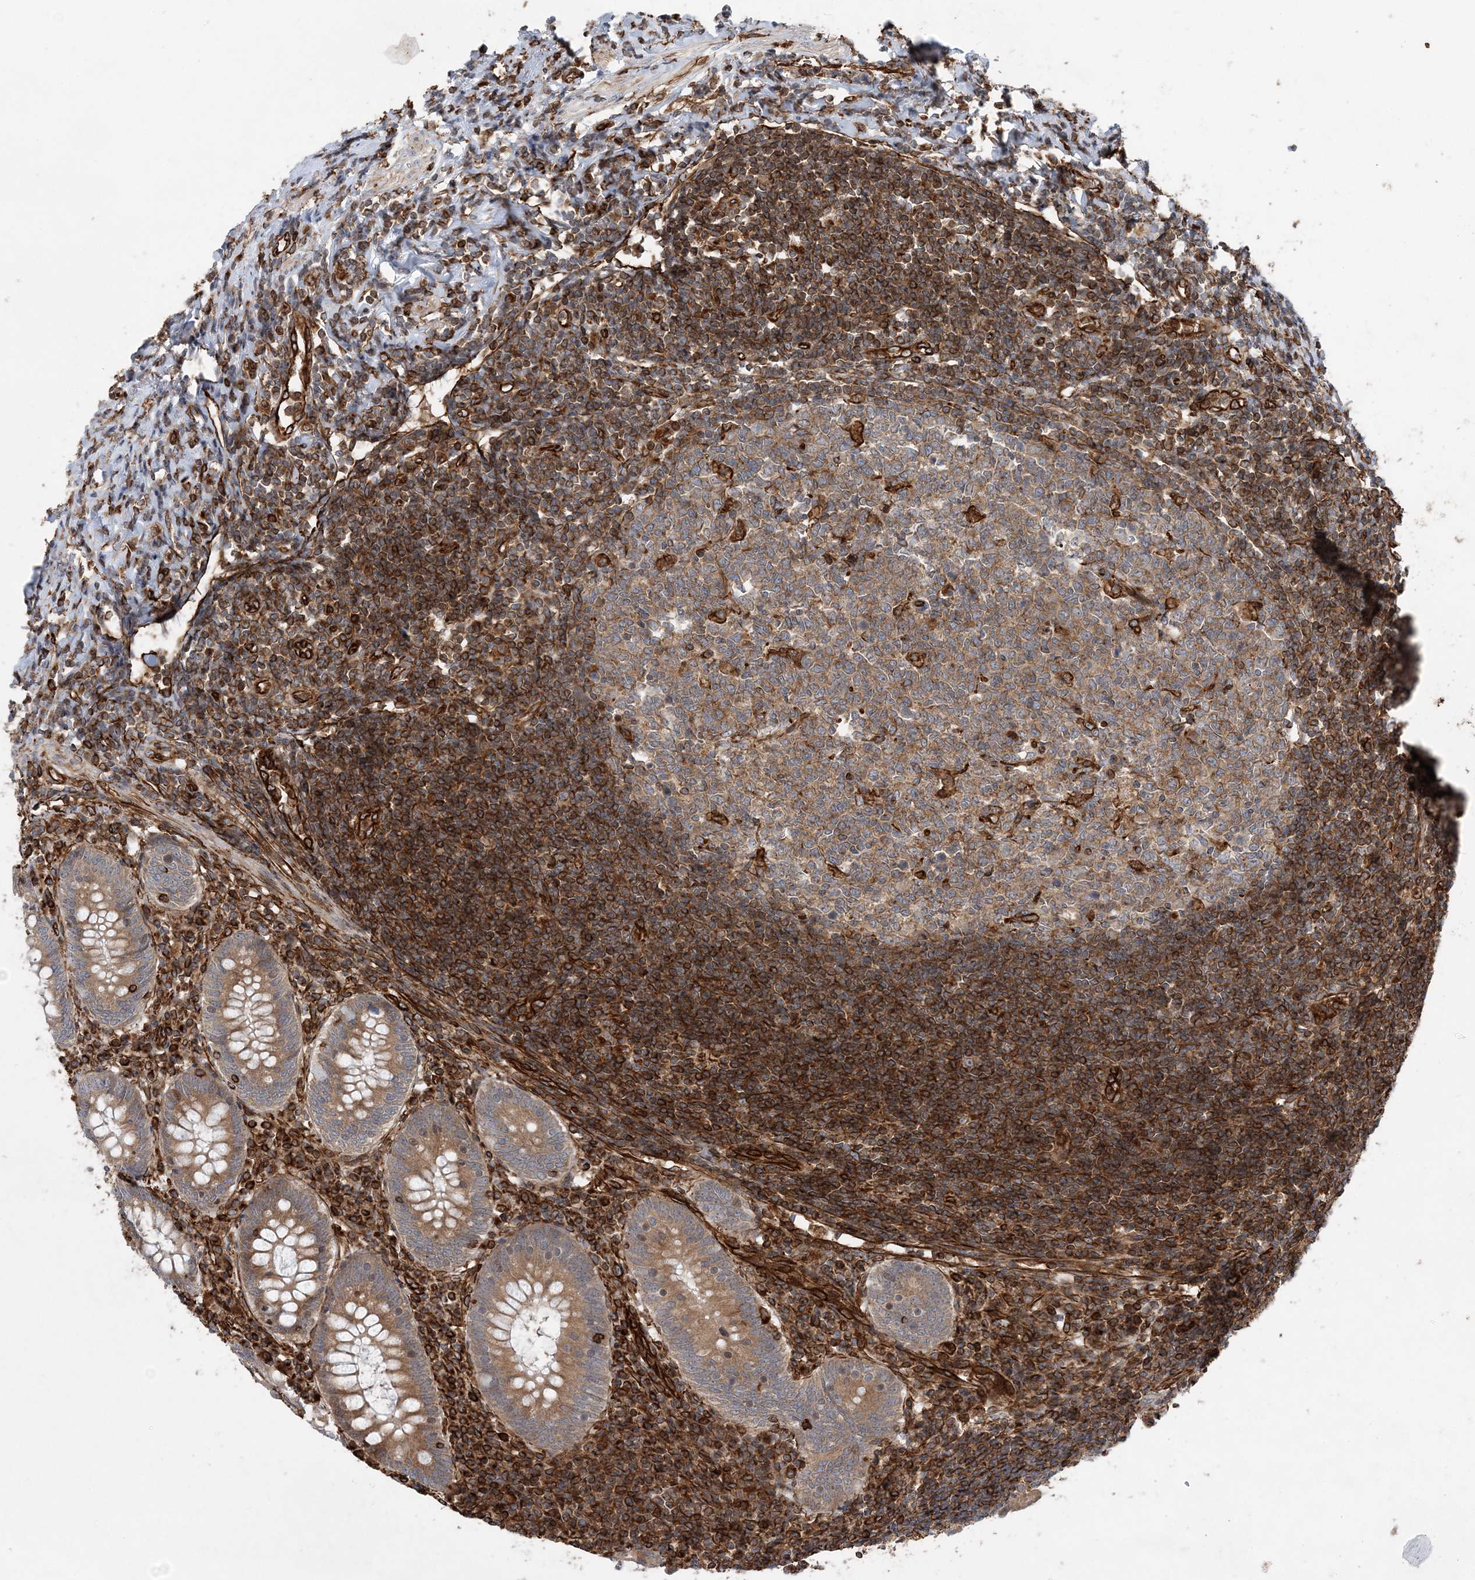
{"staining": {"intensity": "moderate", "quantity": ">75%", "location": "cytoplasmic/membranous"}, "tissue": "appendix", "cell_type": "Glandular cells", "image_type": "normal", "snomed": [{"axis": "morphology", "description": "Normal tissue, NOS"}, {"axis": "topography", "description": "Appendix"}], "caption": "This image exhibits normal appendix stained with IHC to label a protein in brown. The cytoplasmic/membranous of glandular cells show moderate positivity for the protein. Nuclei are counter-stained blue.", "gene": "FAM114A2", "patient": {"sex": "female", "age": 54}}